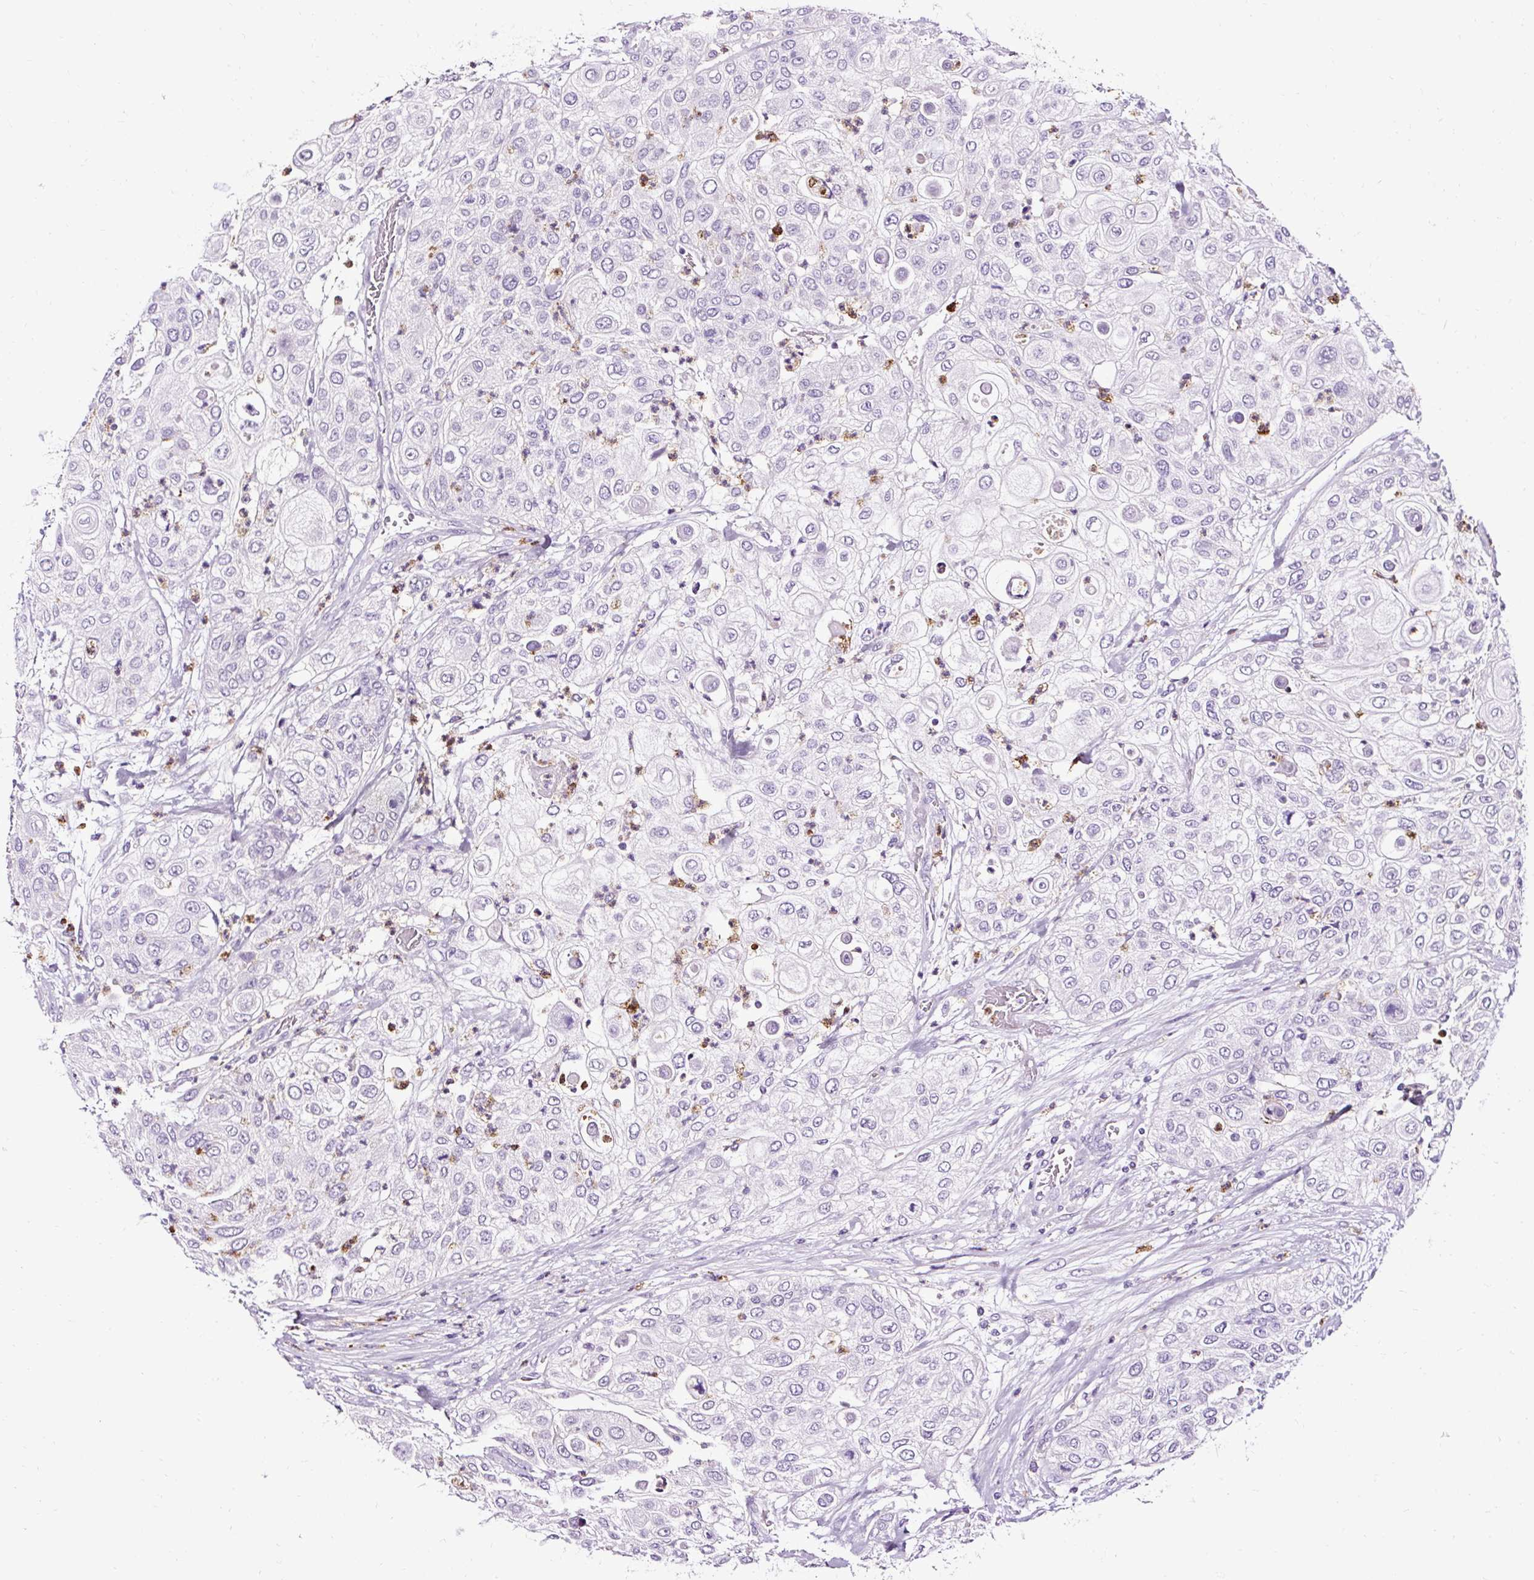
{"staining": {"intensity": "negative", "quantity": "none", "location": "none"}, "tissue": "urothelial cancer", "cell_type": "Tumor cells", "image_type": "cancer", "snomed": [{"axis": "morphology", "description": "Urothelial carcinoma, High grade"}, {"axis": "topography", "description": "Urinary bladder"}], "caption": "Immunohistochemistry (IHC) of high-grade urothelial carcinoma shows no positivity in tumor cells.", "gene": "SLC7A8", "patient": {"sex": "female", "age": 79}}